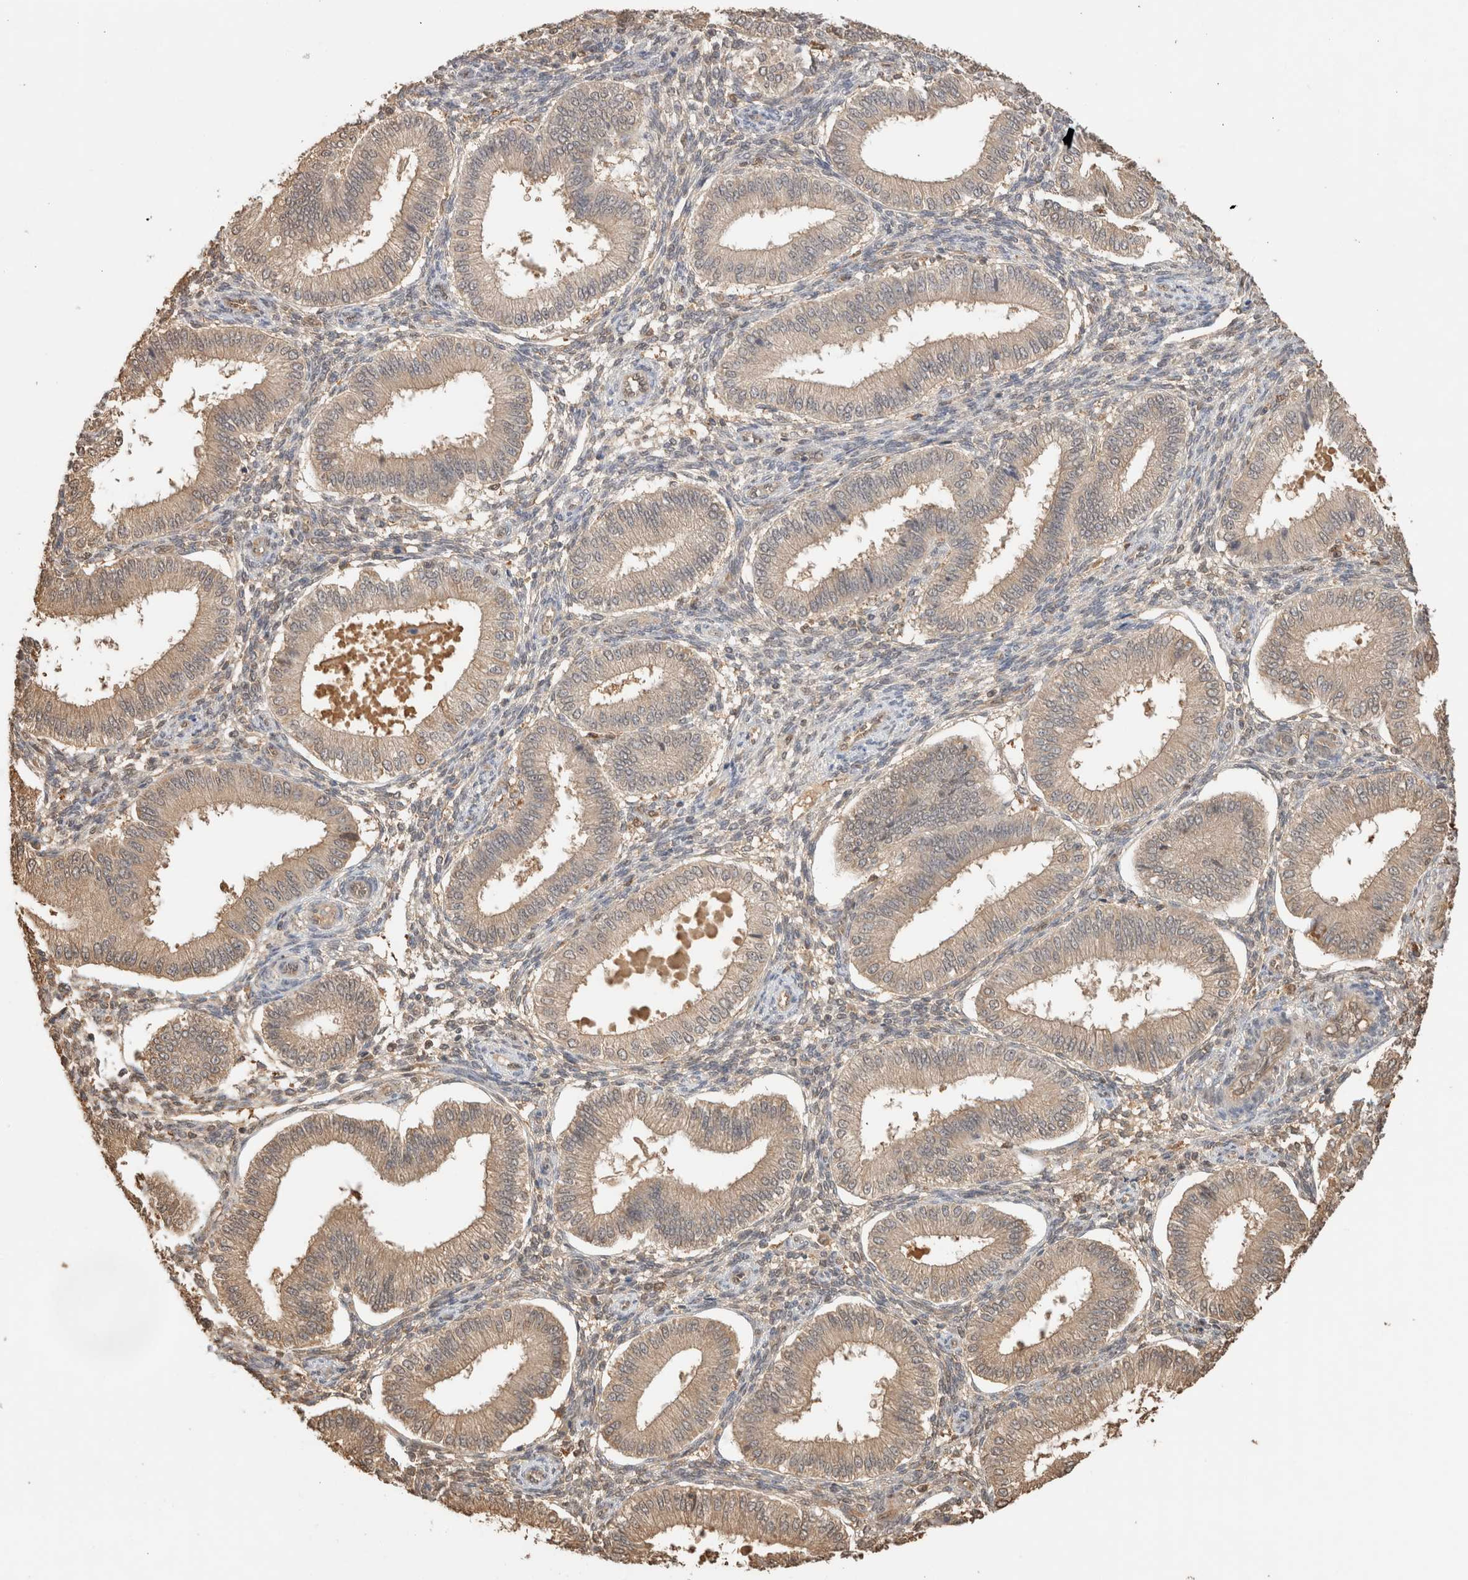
{"staining": {"intensity": "weak", "quantity": "25%-75%", "location": "nuclear"}, "tissue": "endometrium", "cell_type": "Cells in endometrial stroma", "image_type": "normal", "snomed": [{"axis": "morphology", "description": "Normal tissue, NOS"}, {"axis": "topography", "description": "Endometrium"}], "caption": "A brown stain labels weak nuclear expression of a protein in cells in endometrial stroma of unremarkable human endometrium.", "gene": "YWHAH", "patient": {"sex": "female", "age": 39}}